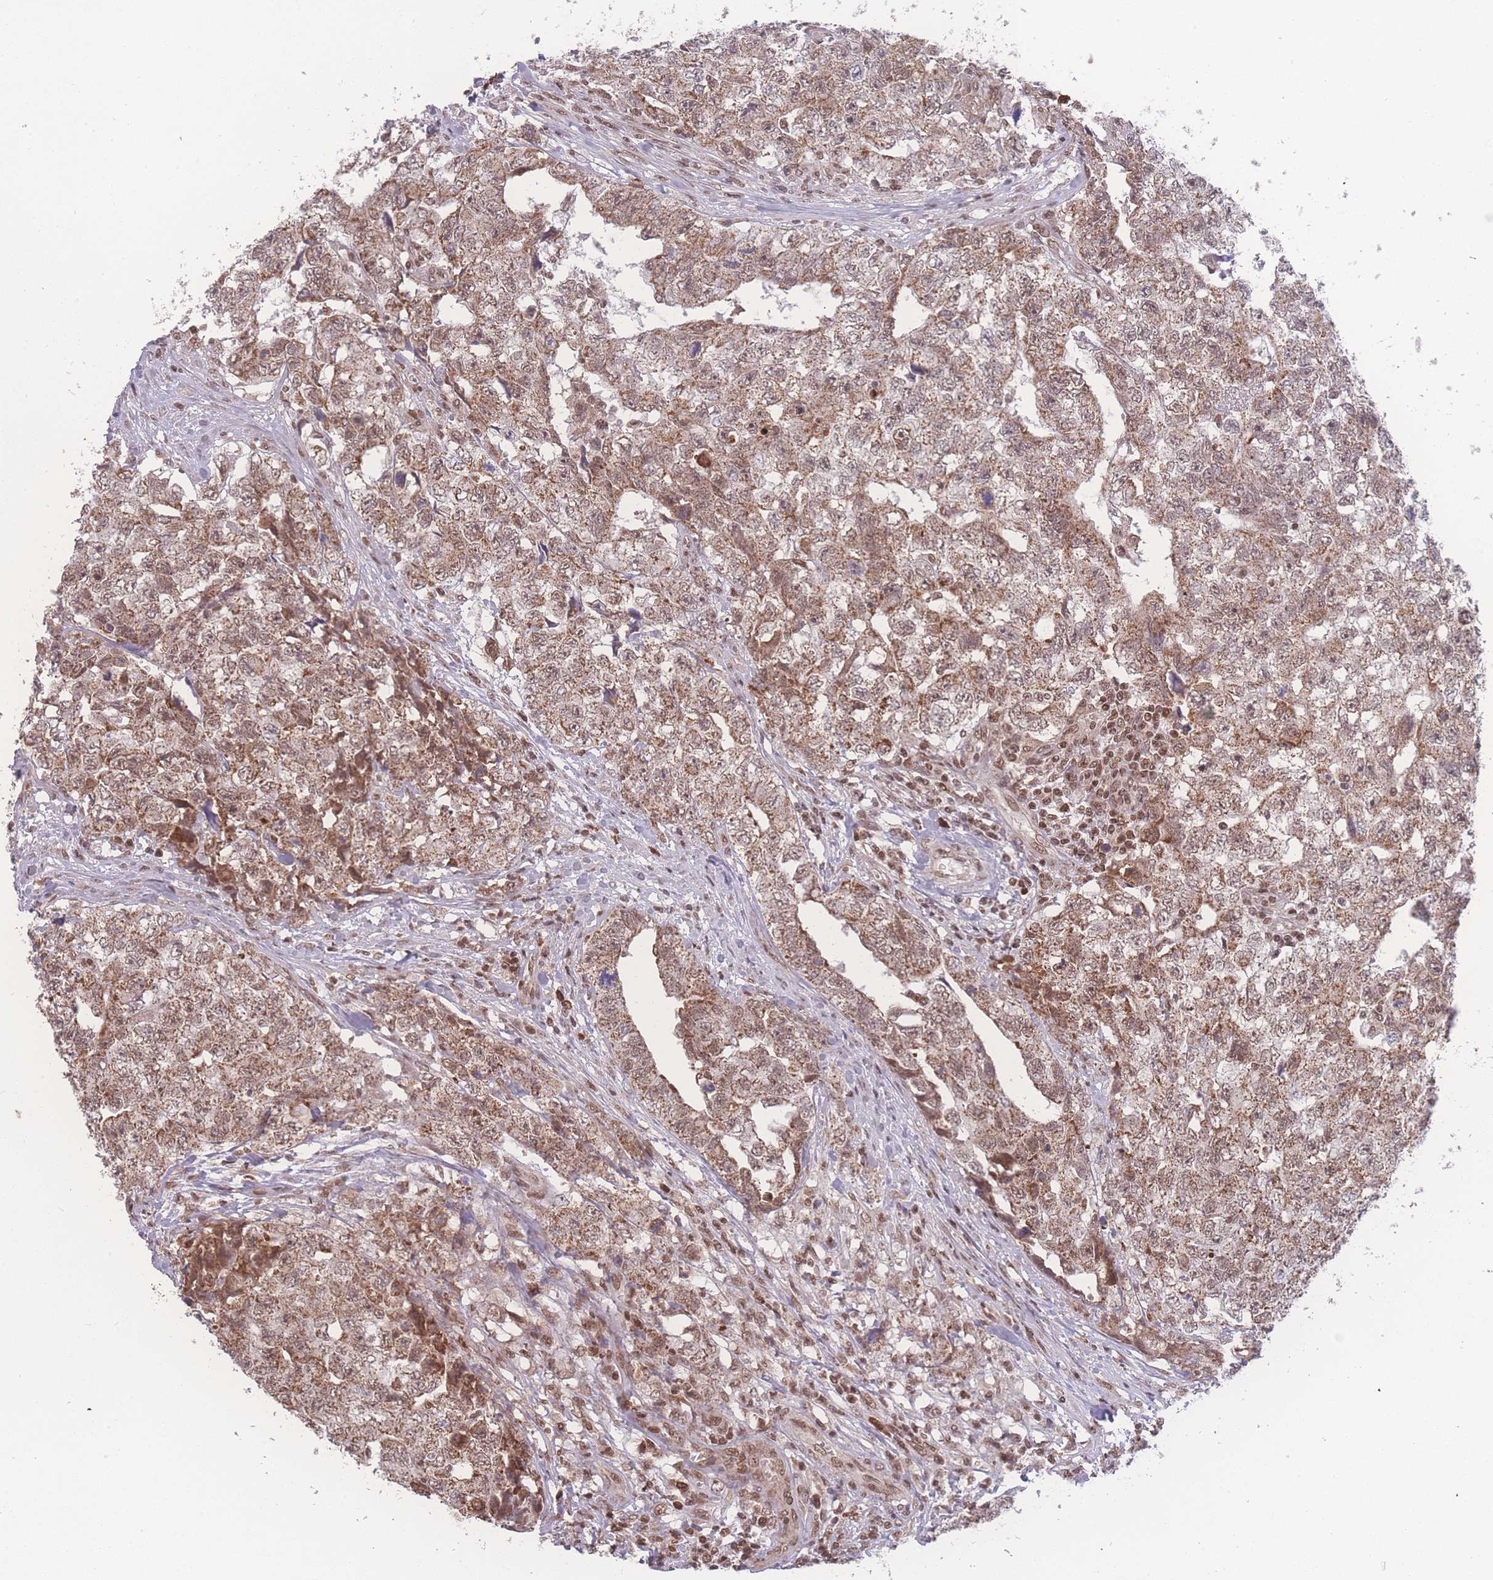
{"staining": {"intensity": "moderate", "quantity": ">75%", "location": "cytoplasmic/membranous,nuclear"}, "tissue": "testis cancer", "cell_type": "Tumor cells", "image_type": "cancer", "snomed": [{"axis": "morphology", "description": "Carcinoma, Embryonal, NOS"}, {"axis": "topography", "description": "Testis"}], "caption": "Human testis embryonal carcinoma stained with a brown dye reveals moderate cytoplasmic/membranous and nuclear positive expression in about >75% of tumor cells.", "gene": "RAVER1", "patient": {"sex": "male", "age": 31}}